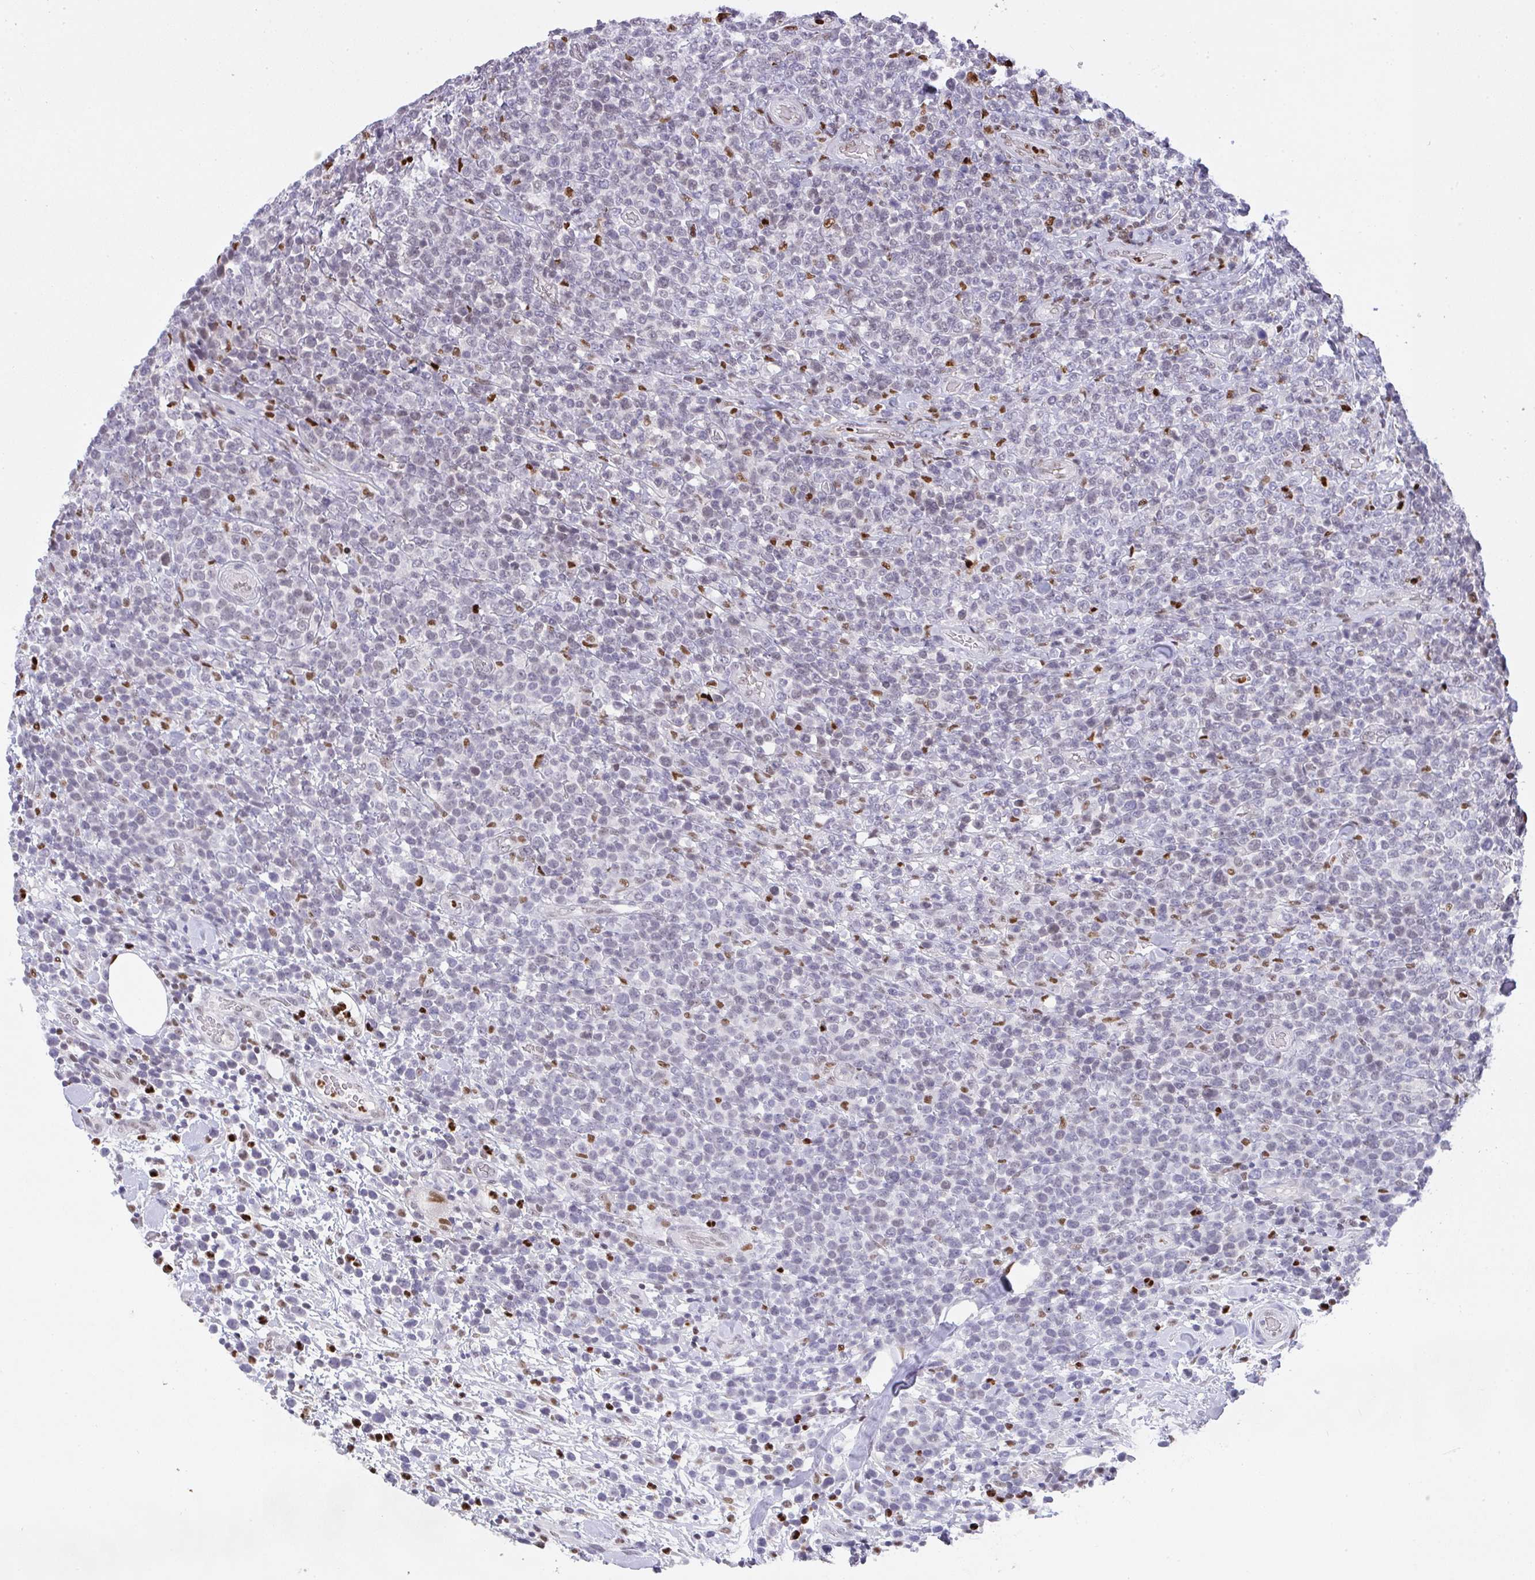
{"staining": {"intensity": "negative", "quantity": "none", "location": "none"}, "tissue": "lymphoma", "cell_type": "Tumor cells", "image_type": "cancer", "snomed": [{"axis": "morphology", "description": "Malignant lymphoma, non-Hodgkin's type, High grade"}, {"axis": "topography", "description": "Soft tissue"}], "caption": "A micrograph of human lymphoma is negative for staining in tumor cells. (IHC, brightfield microscopy, high magnification).", "gene": "BBX", "patient": {"sex": "female", "age": 56}}